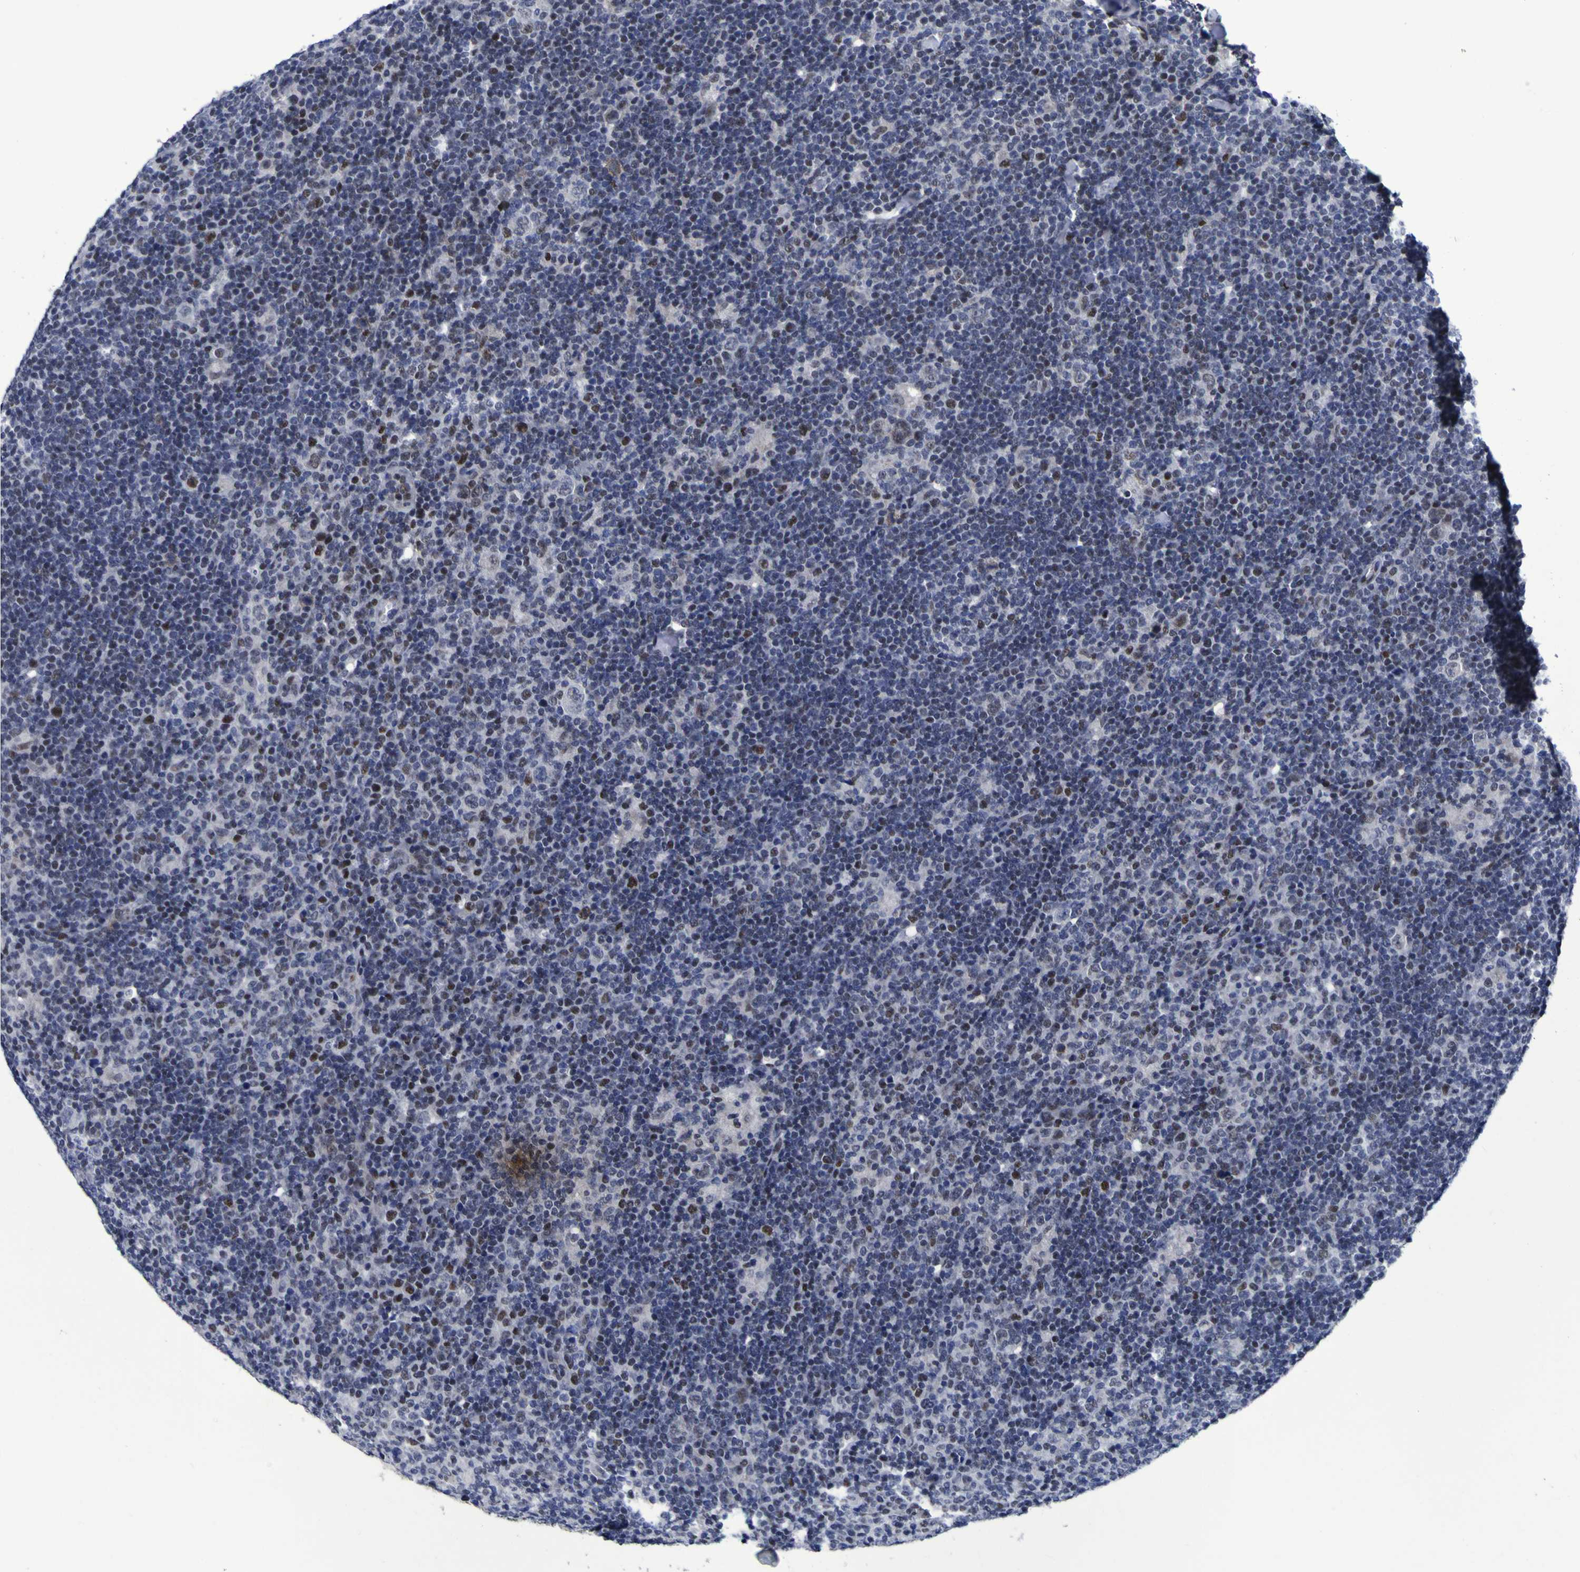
{"staining": {"intensity": "weak", "quantity": "25%-75%", "location": "nuclear"}, "tissue": "lymphoma", "cell_type": "Tumor cells", "image_type": "cancer", "snomed": [{"axis": "morphology", "description": "Hodgkin's disease, NOS"}, {"axis": "topography", "description": "Lymph node"}], "caption": "A brown stain highlights weak nuclear staining of a protein in Hodgkin's disease tumor cells. The protein is shown in brown color, while the nuclei are stained blue.", "gene": "MBD3", "patient": {"sex": "female", "age": 57}}